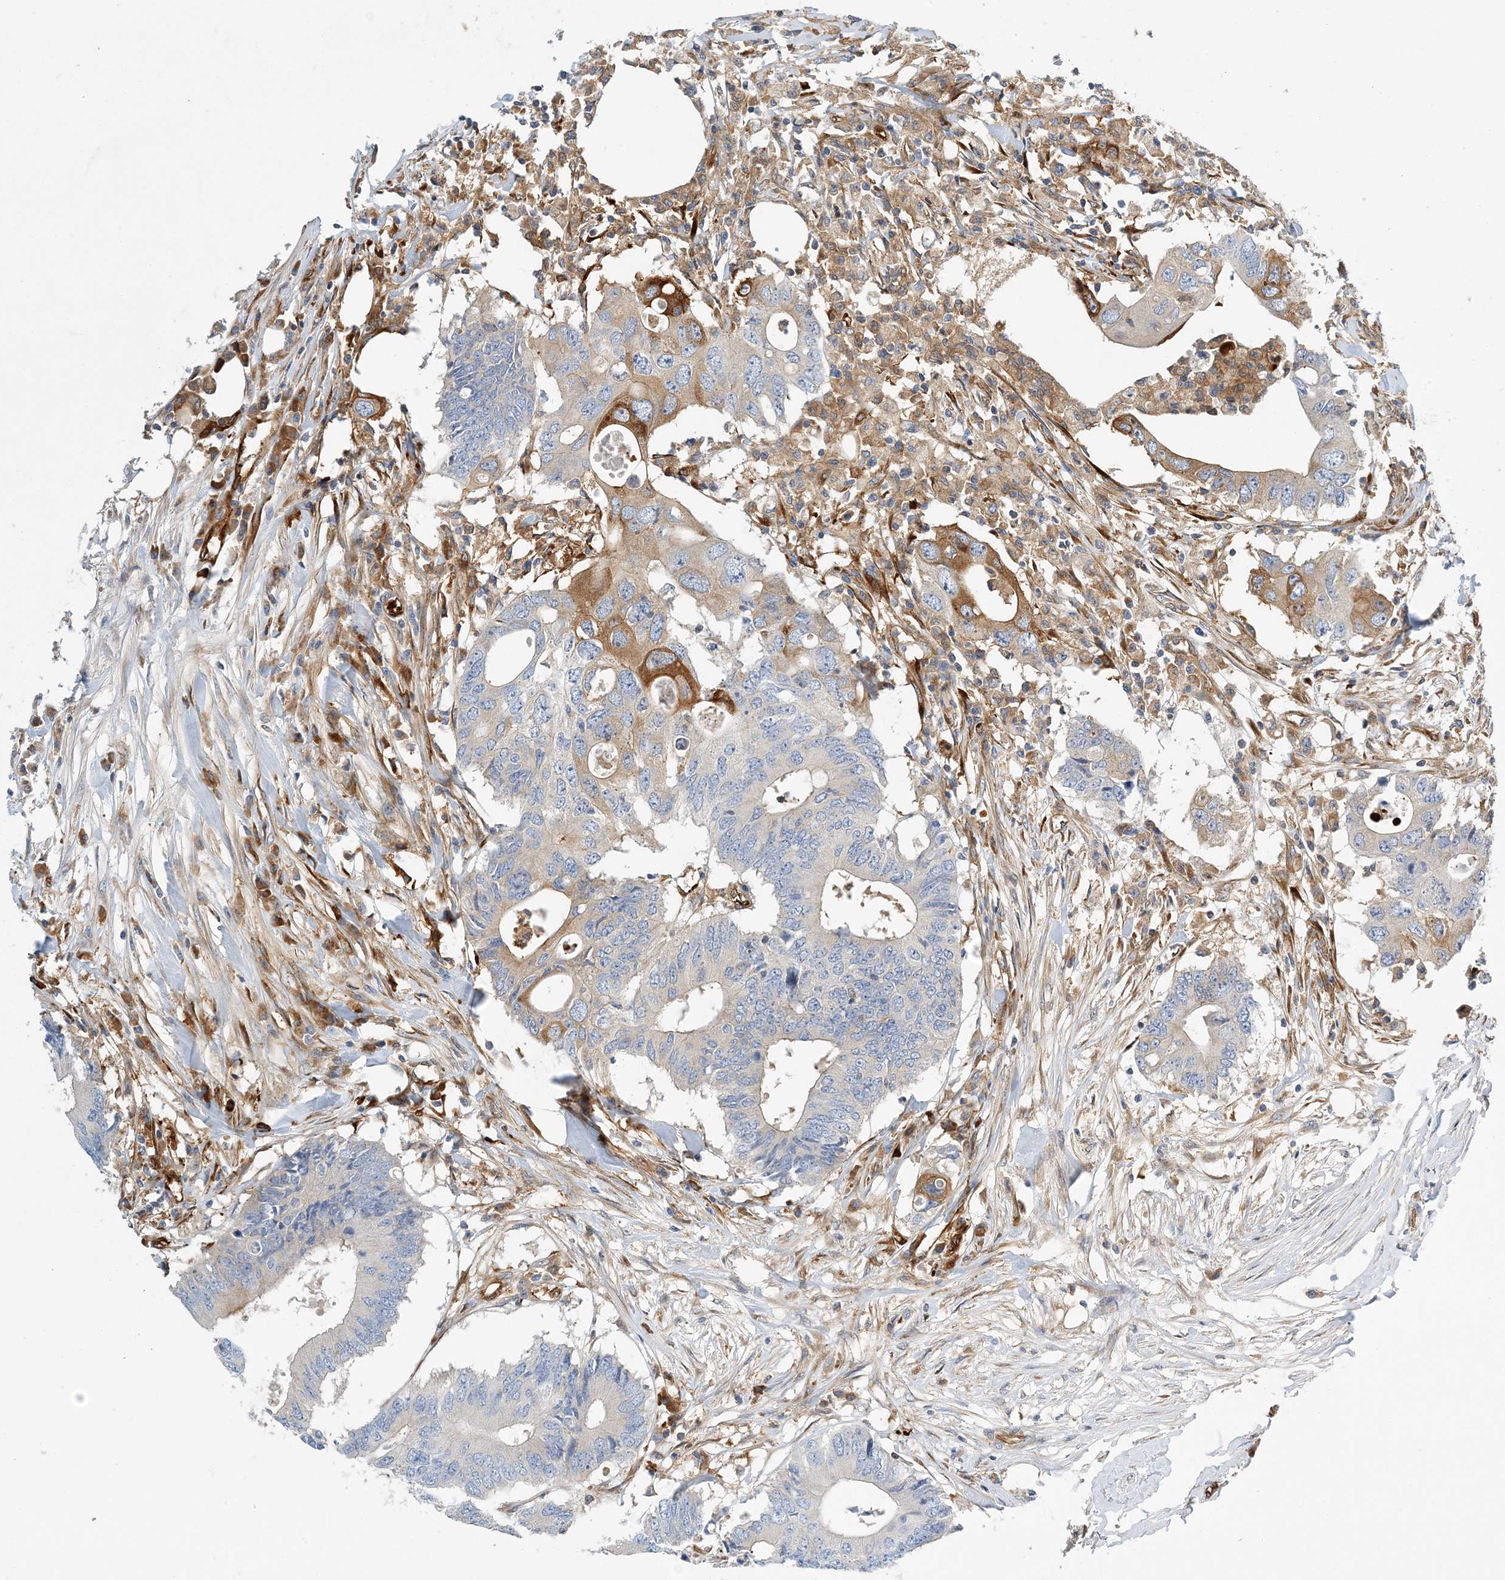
{"staining": {"intensity": "moderate", "quantity": "<25%", "location": "cytoplasmic/membranous"}, "tissue": "colorectal cancer", "cell_type": "Tumor cells", "image_type": "cancer", "snomed": [{"axis": "morphology", "description": "Adenocarcinoma, NOS"}, {"axis": "topography", "description": "Colon"}], "caption": "A micrograph of human colorectal adenocarcinoma stained for a protein demonstrates moderate cytoplasmic/membranous brown staining in tumor cells. Using DAB (brown) and hematoxylin (blue) stains, captured at high magnification using brightfield microscopy.", "gene": "PCDHA2", "patient": {"sex": "male", "age": 71}}